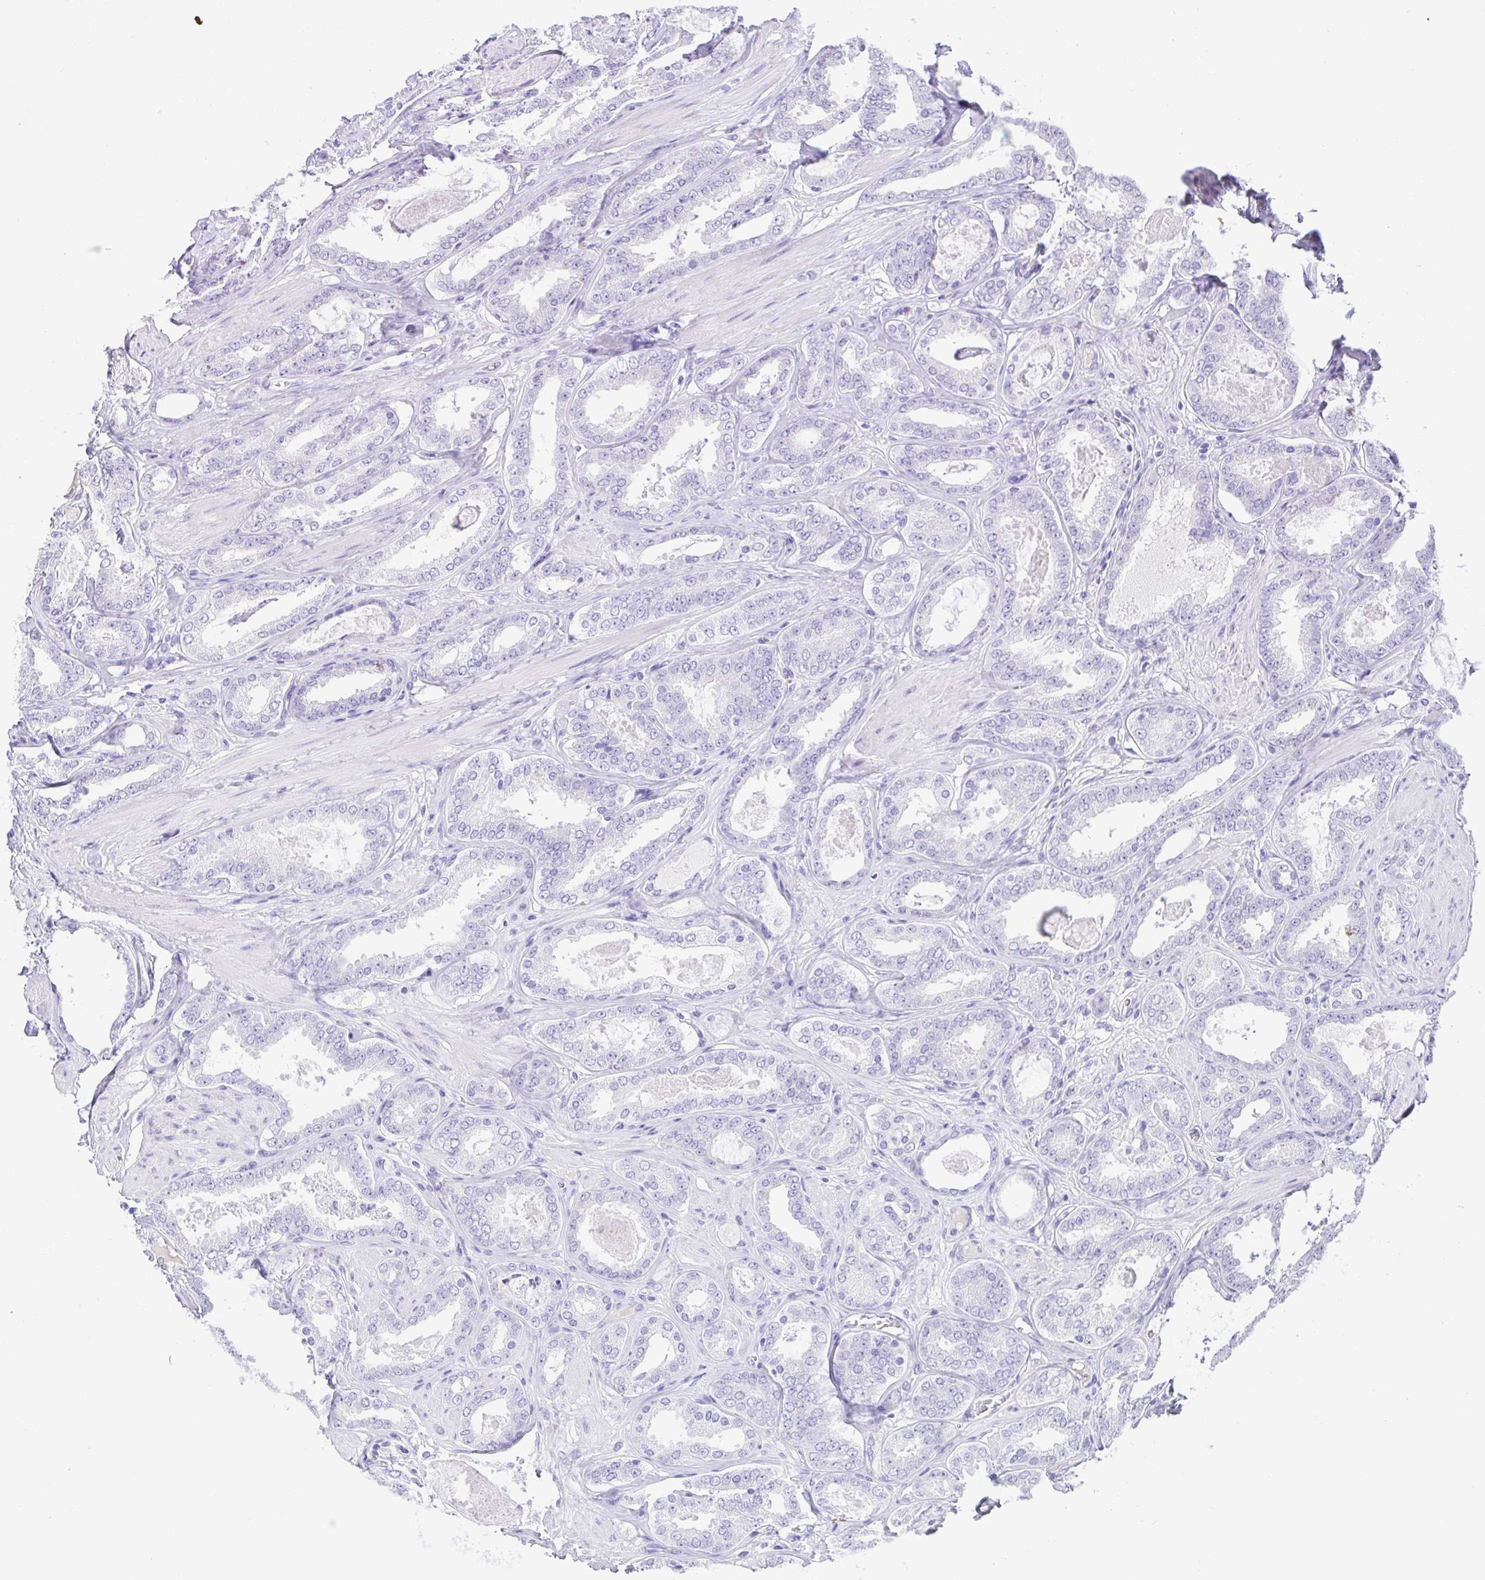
{"staining": {"intensity": "negative", "quantity": "none", "location": "none"}, "tissue": "prostate cancer", "cell_type": "Tumor cells", "image_type": "cancer", "snomed": [{"axis": "morphology", "description": "Adenocarcinoma, High grade"}, {"axis": "topography", "description": "Prostate"}], "caption": "High magnification brightfield microscopy of prostate adenocarcinoma (high-grade) stained with DAB (brown) and counterstained with hematoxylin (blue): tumor cells show no significant positivity. (Immunohistochemistry (ihc), brightfield microscopy, high magnification).", "gene": "SPATA4", "patient": {"sex": "male", "age": 63}}